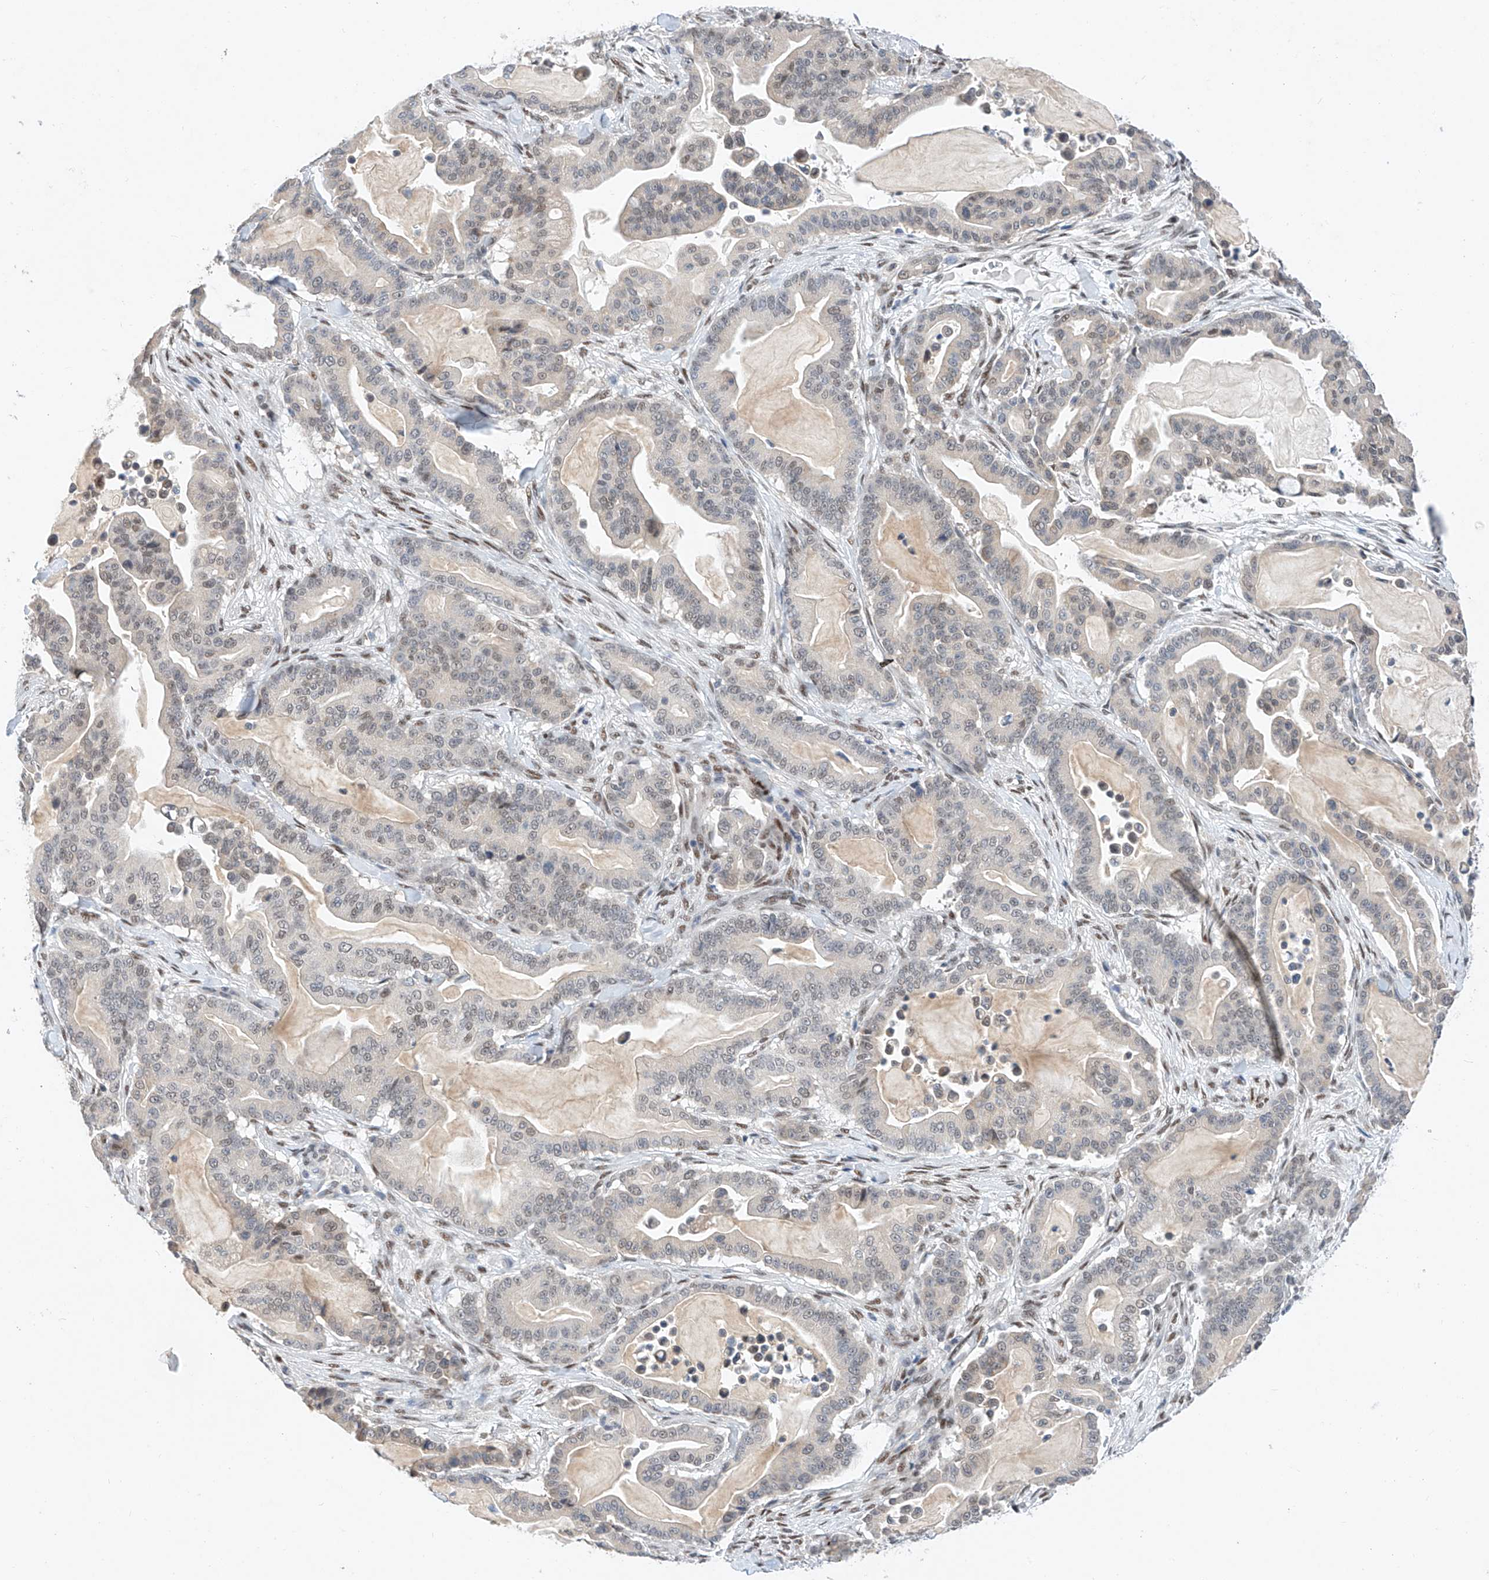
{"staining": {"intensity": "weak", "quantity": "<25%", "location": "nuclear"}, "tissue": "pancreatic cancer", "cell_type": "Tumor cells", "image_type": "cancer", "snomed": [{"axis": "morphology", "description": "Adenocarcinoma, NOS"}, {"axis": "topography", "description": "Pancreas"}], "caption": "Tumor cells are negative for protein expression in human pancreatic adenocarcinoma.", "gene": "KCNJ1", "patient": {"sex": "male", "age": 63}}